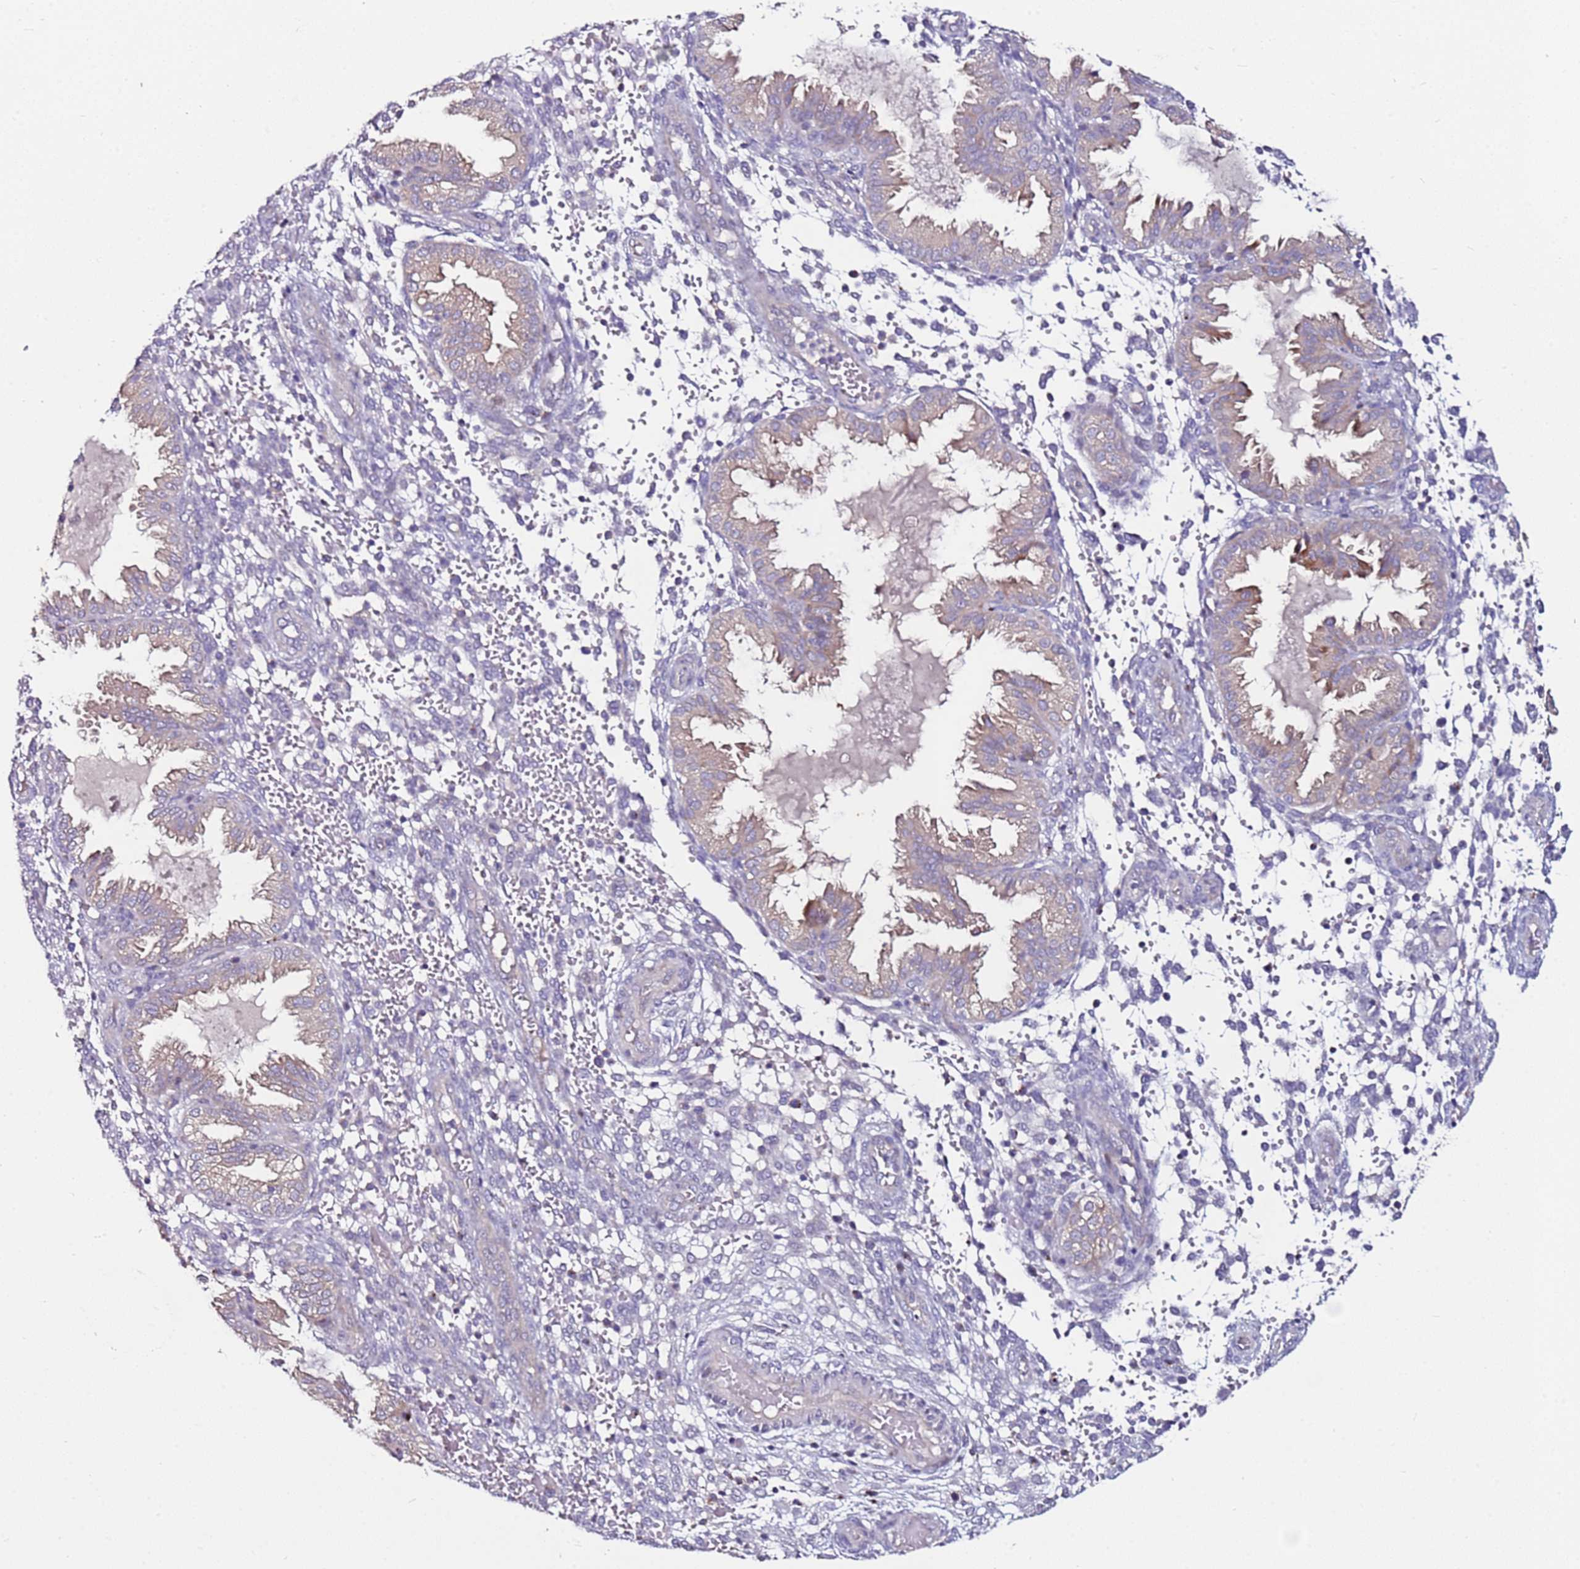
{"staining": {"intensity": "negative", "quantity": "none", "location": "none"}, "tissue": "endometrium", "cell_type": "Cells in endometrial stroma", "image_type": "normal", "snomed": [{"axis": "morphology", "description": "Normal tissue, NOS"}, {"axis": "topography", "description": "Endometrium"}], "caption": "Protein analysis of benign endometrium demonstrates no significant staining in cells in endometrial stroma.", "gene": "SRRM5", "patient": {"sex": "female", "age": 33}}